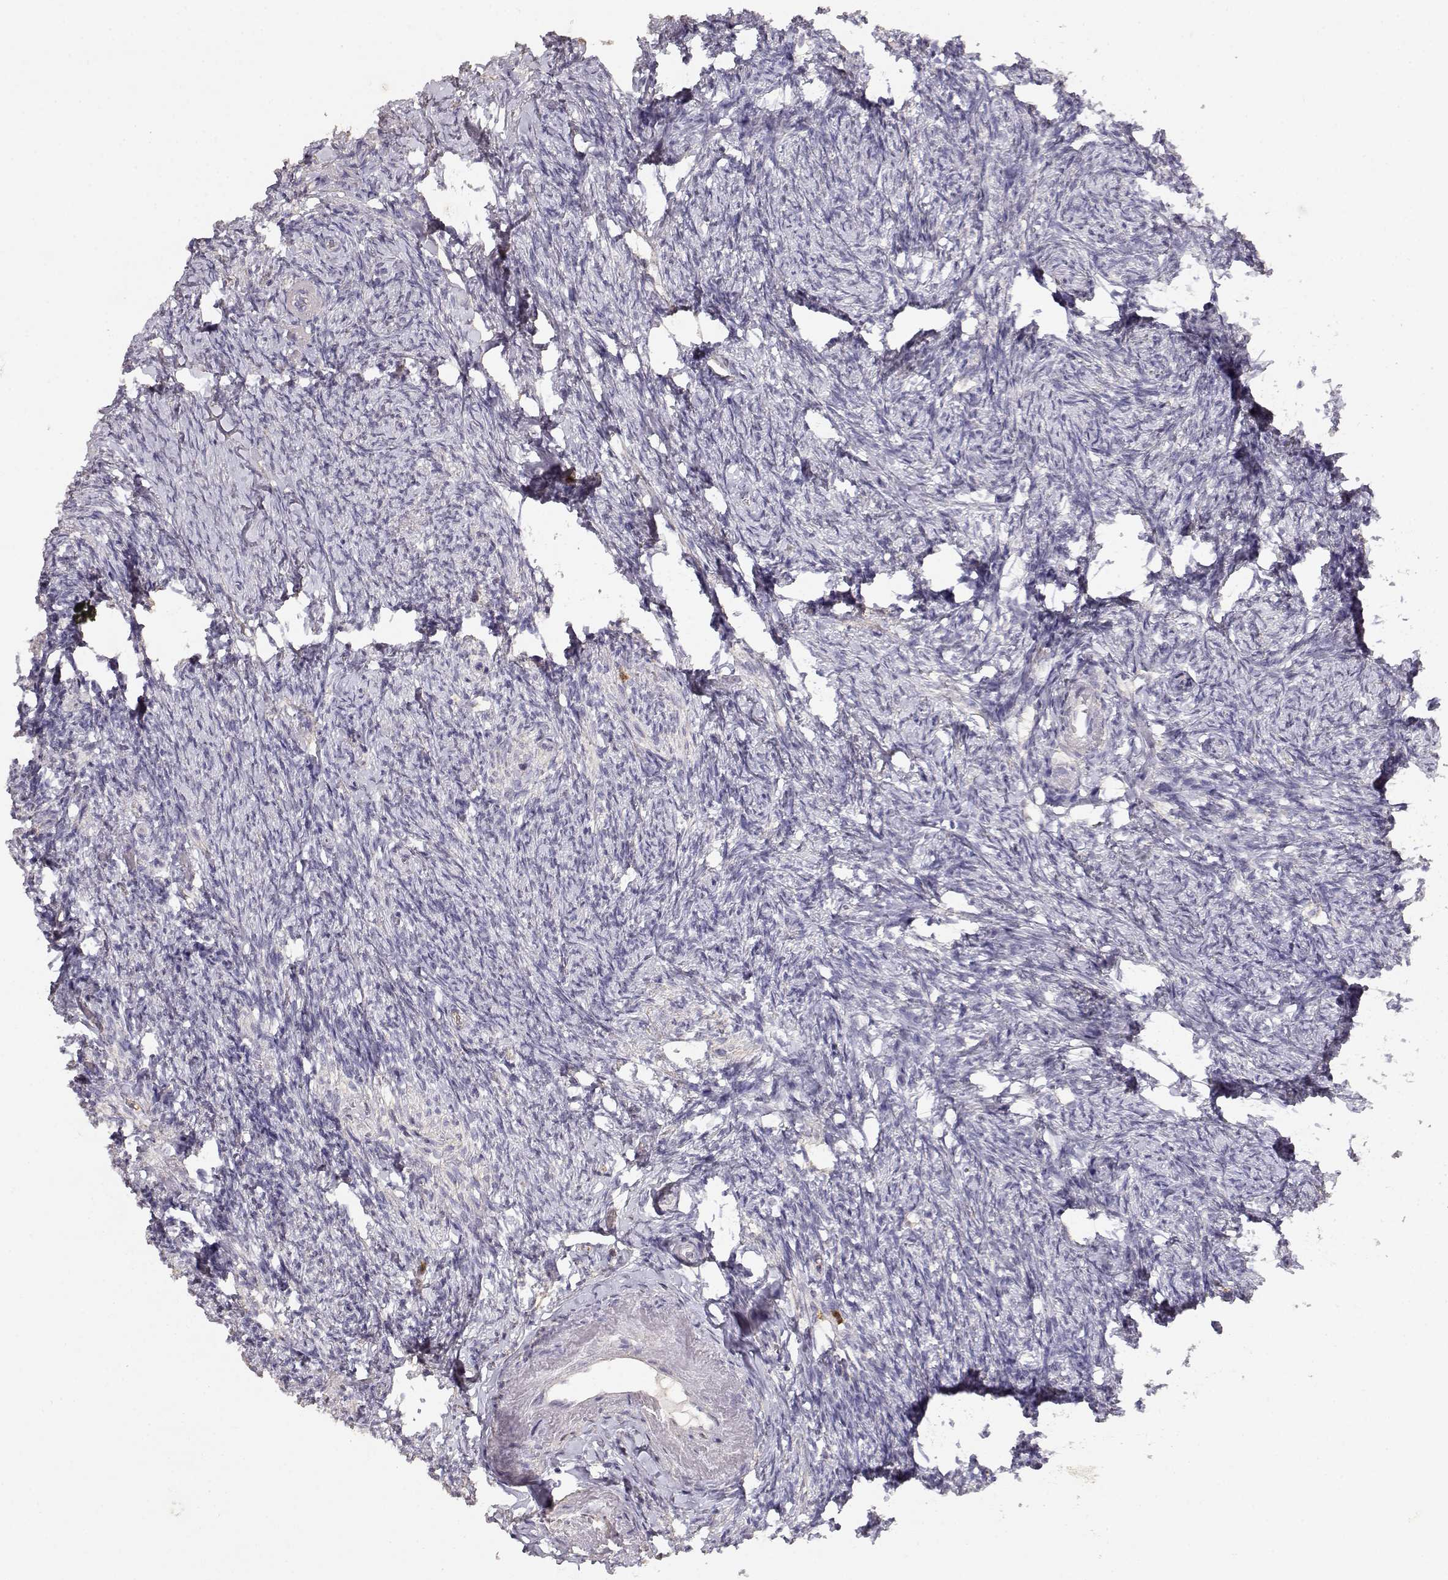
{"staining": {"intensity": "negative", "quantity": "none", "location": "none"}, "tissue": "ovary", "cell_type": "Follicle cells", "image_type": "normal", "snomed": [{"axis": "morphology", "description": "Normal tissue, NOS"}, {"axis": "topography", "description": "Ovary"}], "caption": "Ovary stained for a protein using immunohistochemistry (IHC) displays no expression follicle cells.", "gene": "TNFRSF10C", "patient": {"sex": "female", "age": 72}}